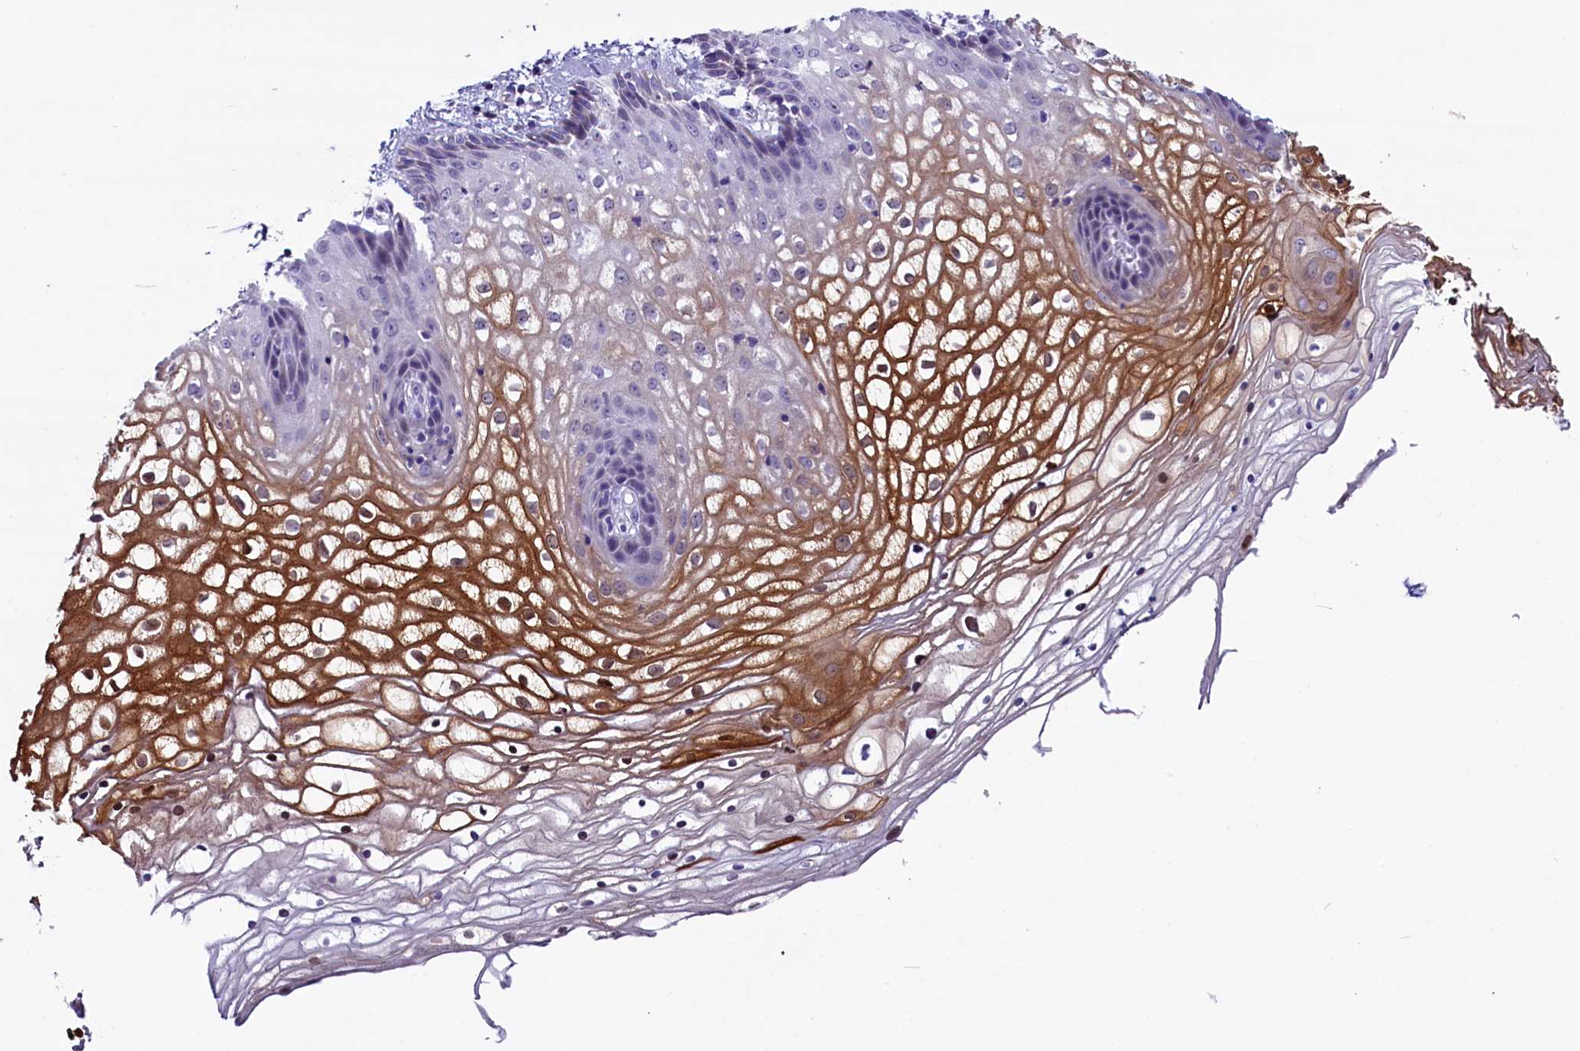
{"staining": {"intensity": "strong", "quantity": "<25%", "location": "cytoplasmic/membranous"}, "tissue": "vagina", "cell_type": "Squamous epithelial cells", "image_type": "normal", "snomed": [{"axis": "morphology", "description": "Normal tissue, NOS"}, {"axis": "topography", "description": "Vagina"}], "caption": "This photomicrograph reveals benign vagina stained with immunohistochemistry to label a protein in brown. The cytoplasmic/membranous of squamous epithelial cells show strong positivity for the protein. Nuclei are counter-stained blue.", "gene": "SCD5", "patient": {"sex": "female", "age": 34}}